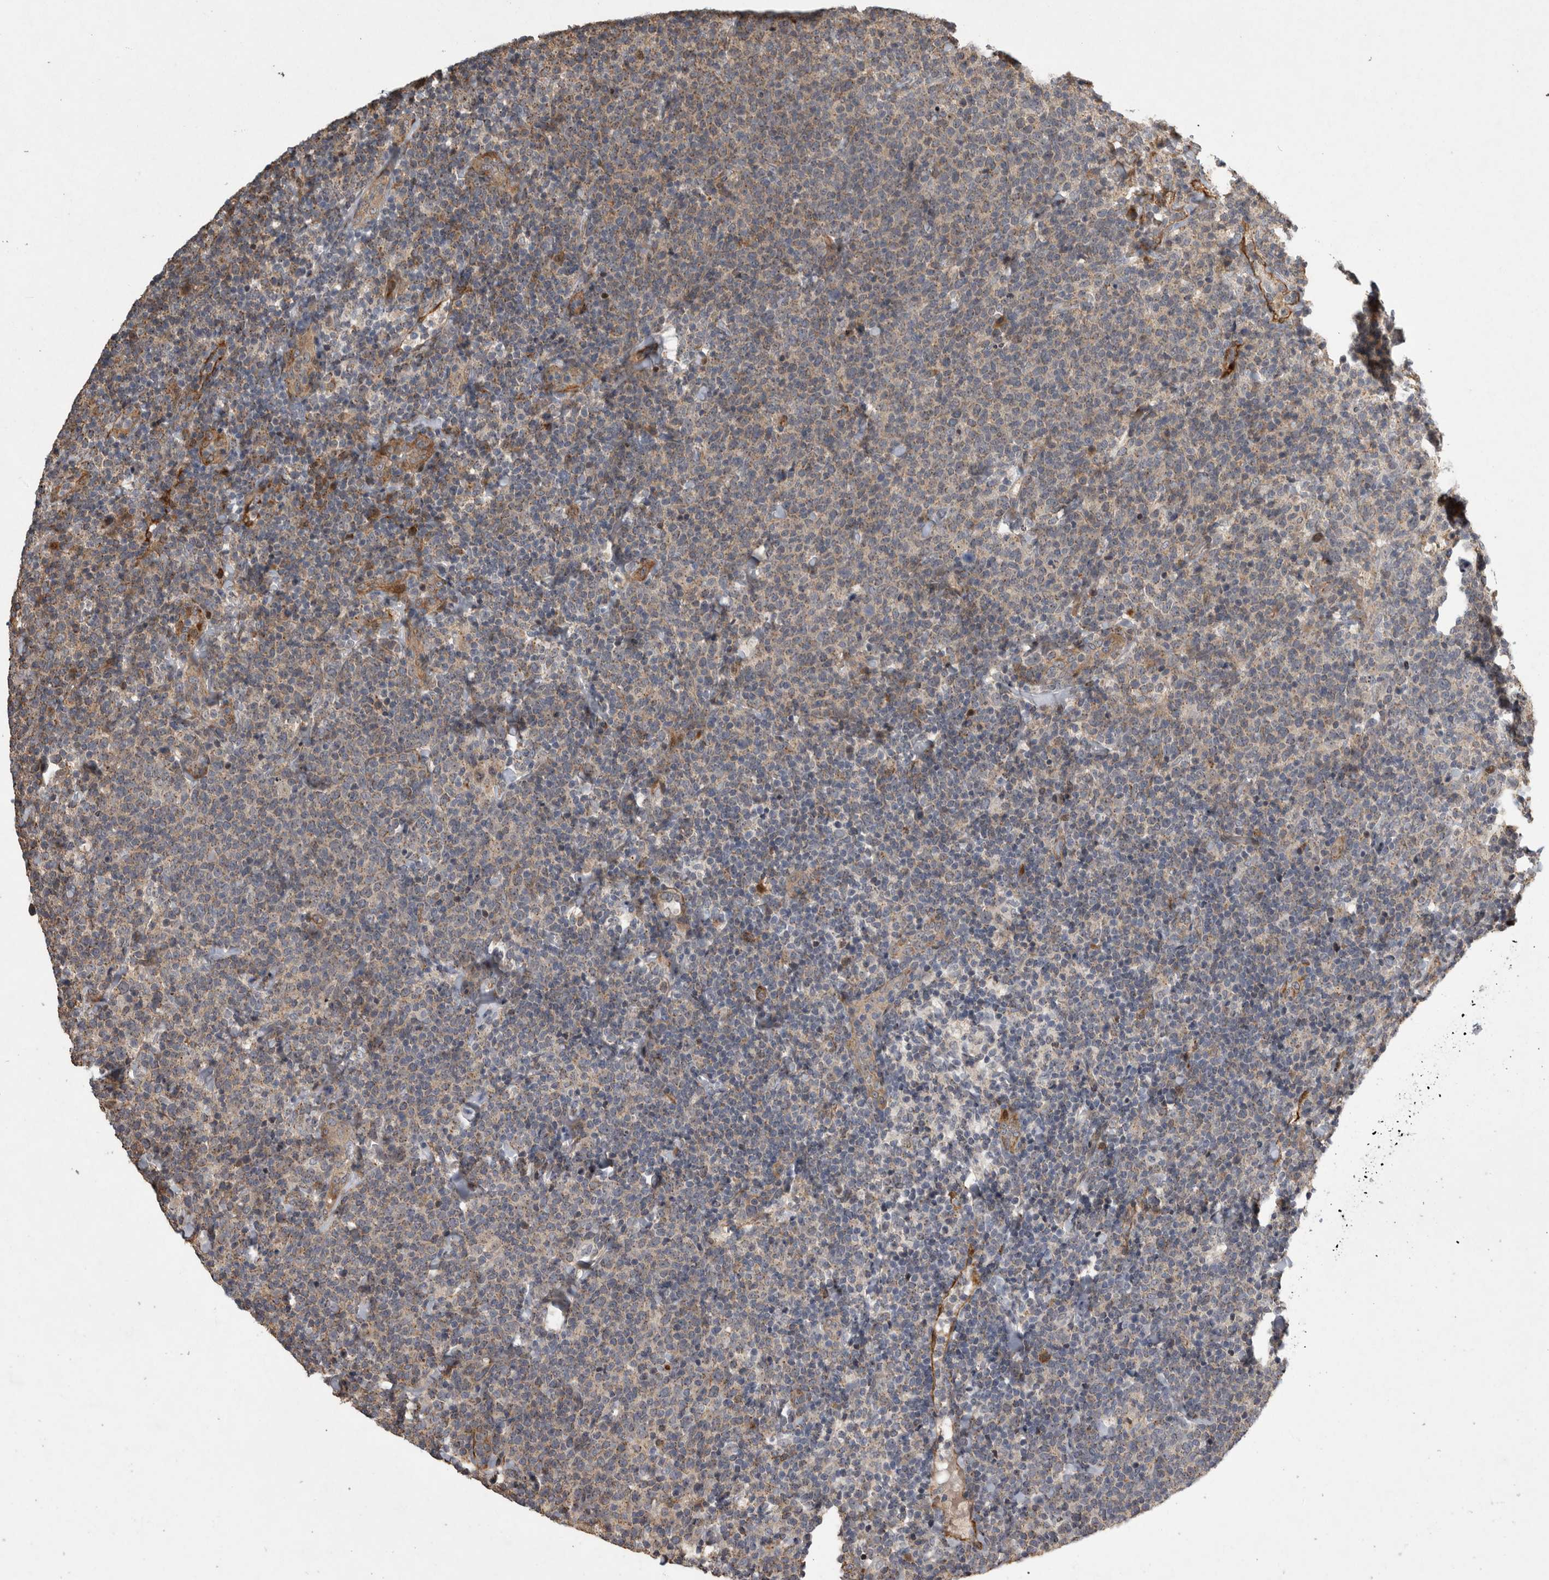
{"staining": {"intensity": "negative", "quantity": "none", "location": "none"}, "tissue": "lymphoma", "cell_type": "Tumor cells", "image_type": "cancer", "snomed": [{"axis": "morphology", "description": "Malignant lymphoma, non-Hodgkin's type, High grade"}, {"axis": "topography", "description": "Lymph node"}], "caption": "Immunohistochemistry (IHC) of malignant lymphoma, non-Hodgkin's type (high-grade) reveals no expression in tumor cells.", "gene": "MPDZ", "patient": {"sex": "male", "age": 61}}